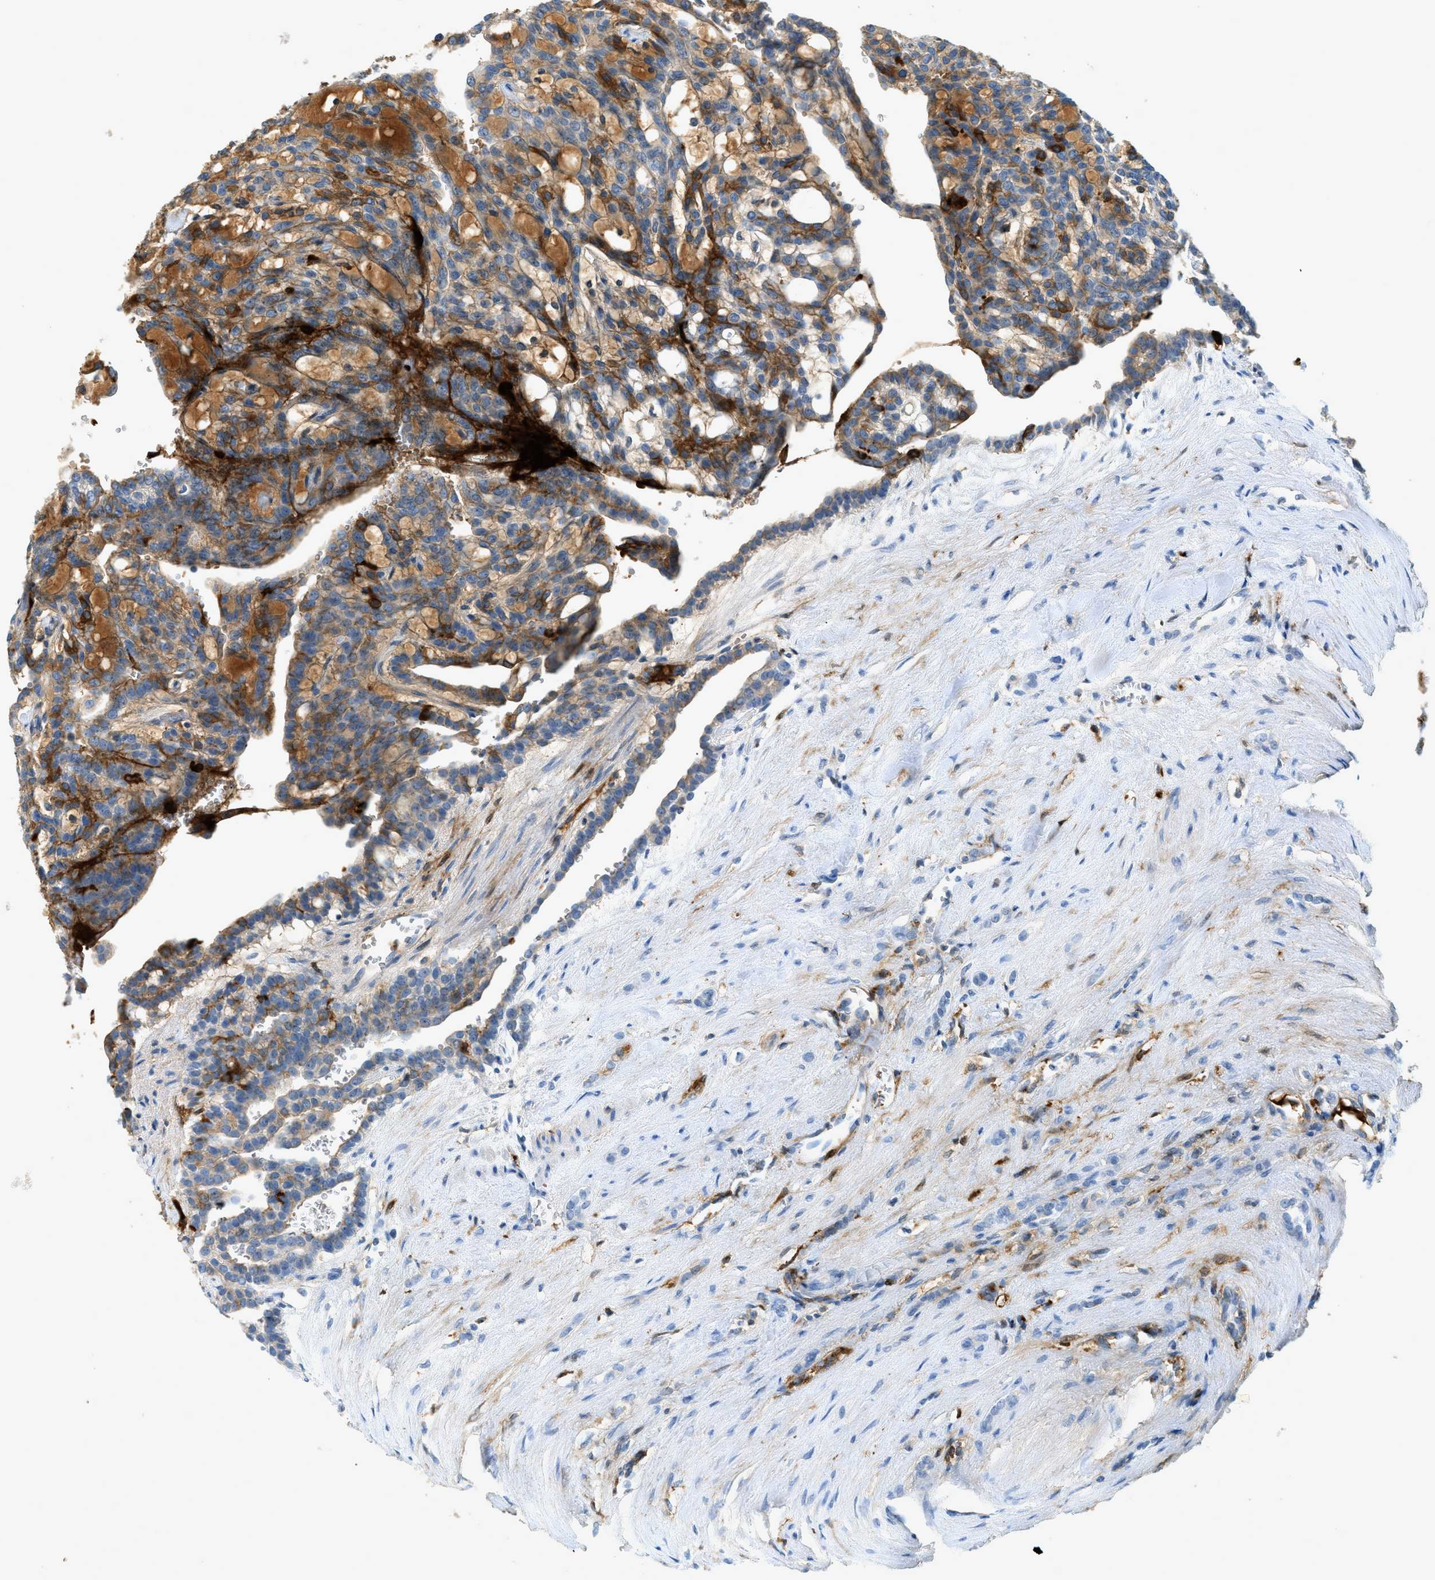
{"staining": {"intensity": "moderate", "quantity": "25%-75%", "location": "cytoplasmic/membranous"}, "tissue": "renal cancer", "cell_type": "Tumor cells", "image_type": "cancer", "snomed": [{"axis": "morphology", "description": "Adenocarcinoma, NOS"}, {"axis": "topography", "description": "Kidney"}], "caption": "High-power microscopy captured an immunohistochemistry (IHC) histopathology image of adenocarcinoma (renal), revealing moderate cytoplasmic/membranous expression in about 25%-75% of tumor cells.", "gene": "F2", "patient": {"sex": "male", "age": 63}}